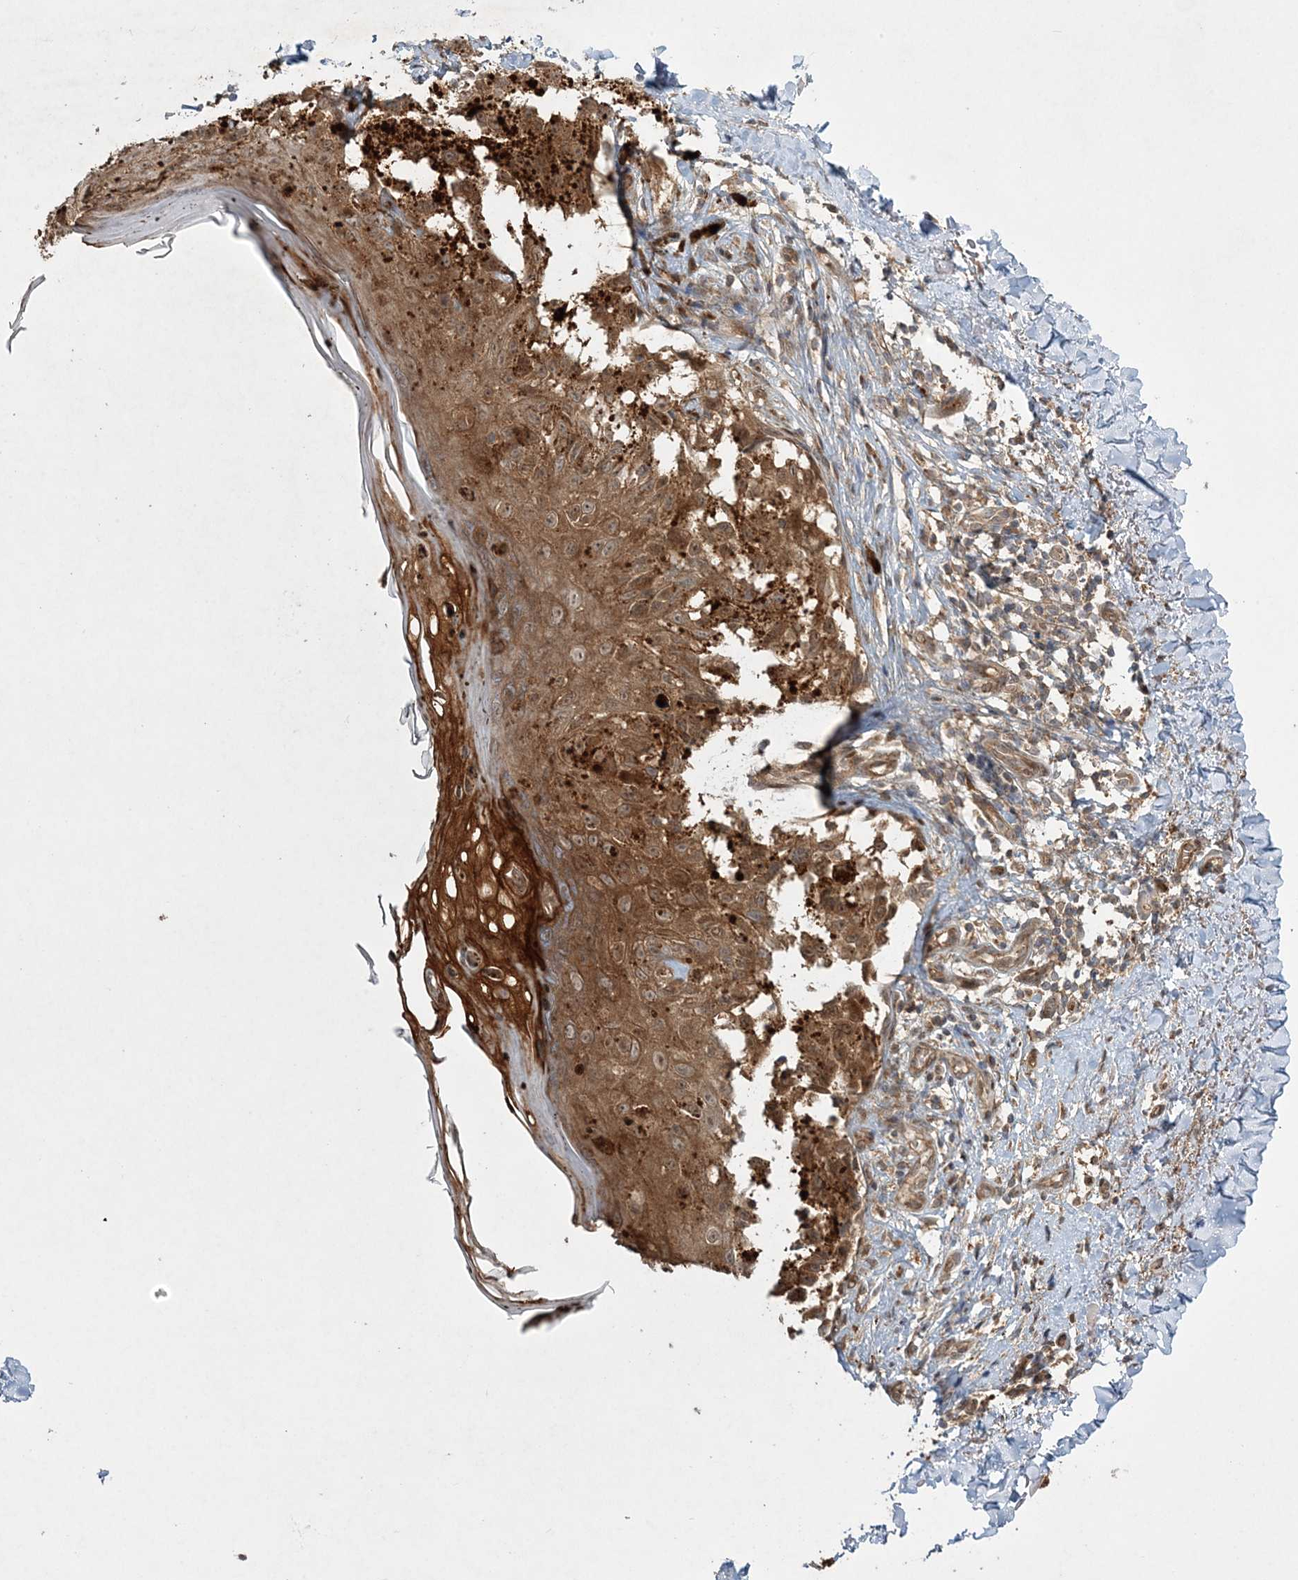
{"staining": {"intensity": "moderate", "quantity": ">75%", "location": "cytoplasmic/membranous,nuclear"}, "tissue": "melanoma", "cell_type": "Tumor cells", "image_type": "cancer", "snomed": [{"axis": "morphology", "description": "Malignant melanoma, NOS"}, {"axis": "topography", "description": "Skin"}], "caption": "IHC micrograph of human melanoma stained for a protein (brown), which shows medium levels of moderate cytoplasmic/membranous and nuclear staining in approximately >75% of tumor cells.", "gene": "UBTD2", "patient": {"sex": "female", "age": 50}}